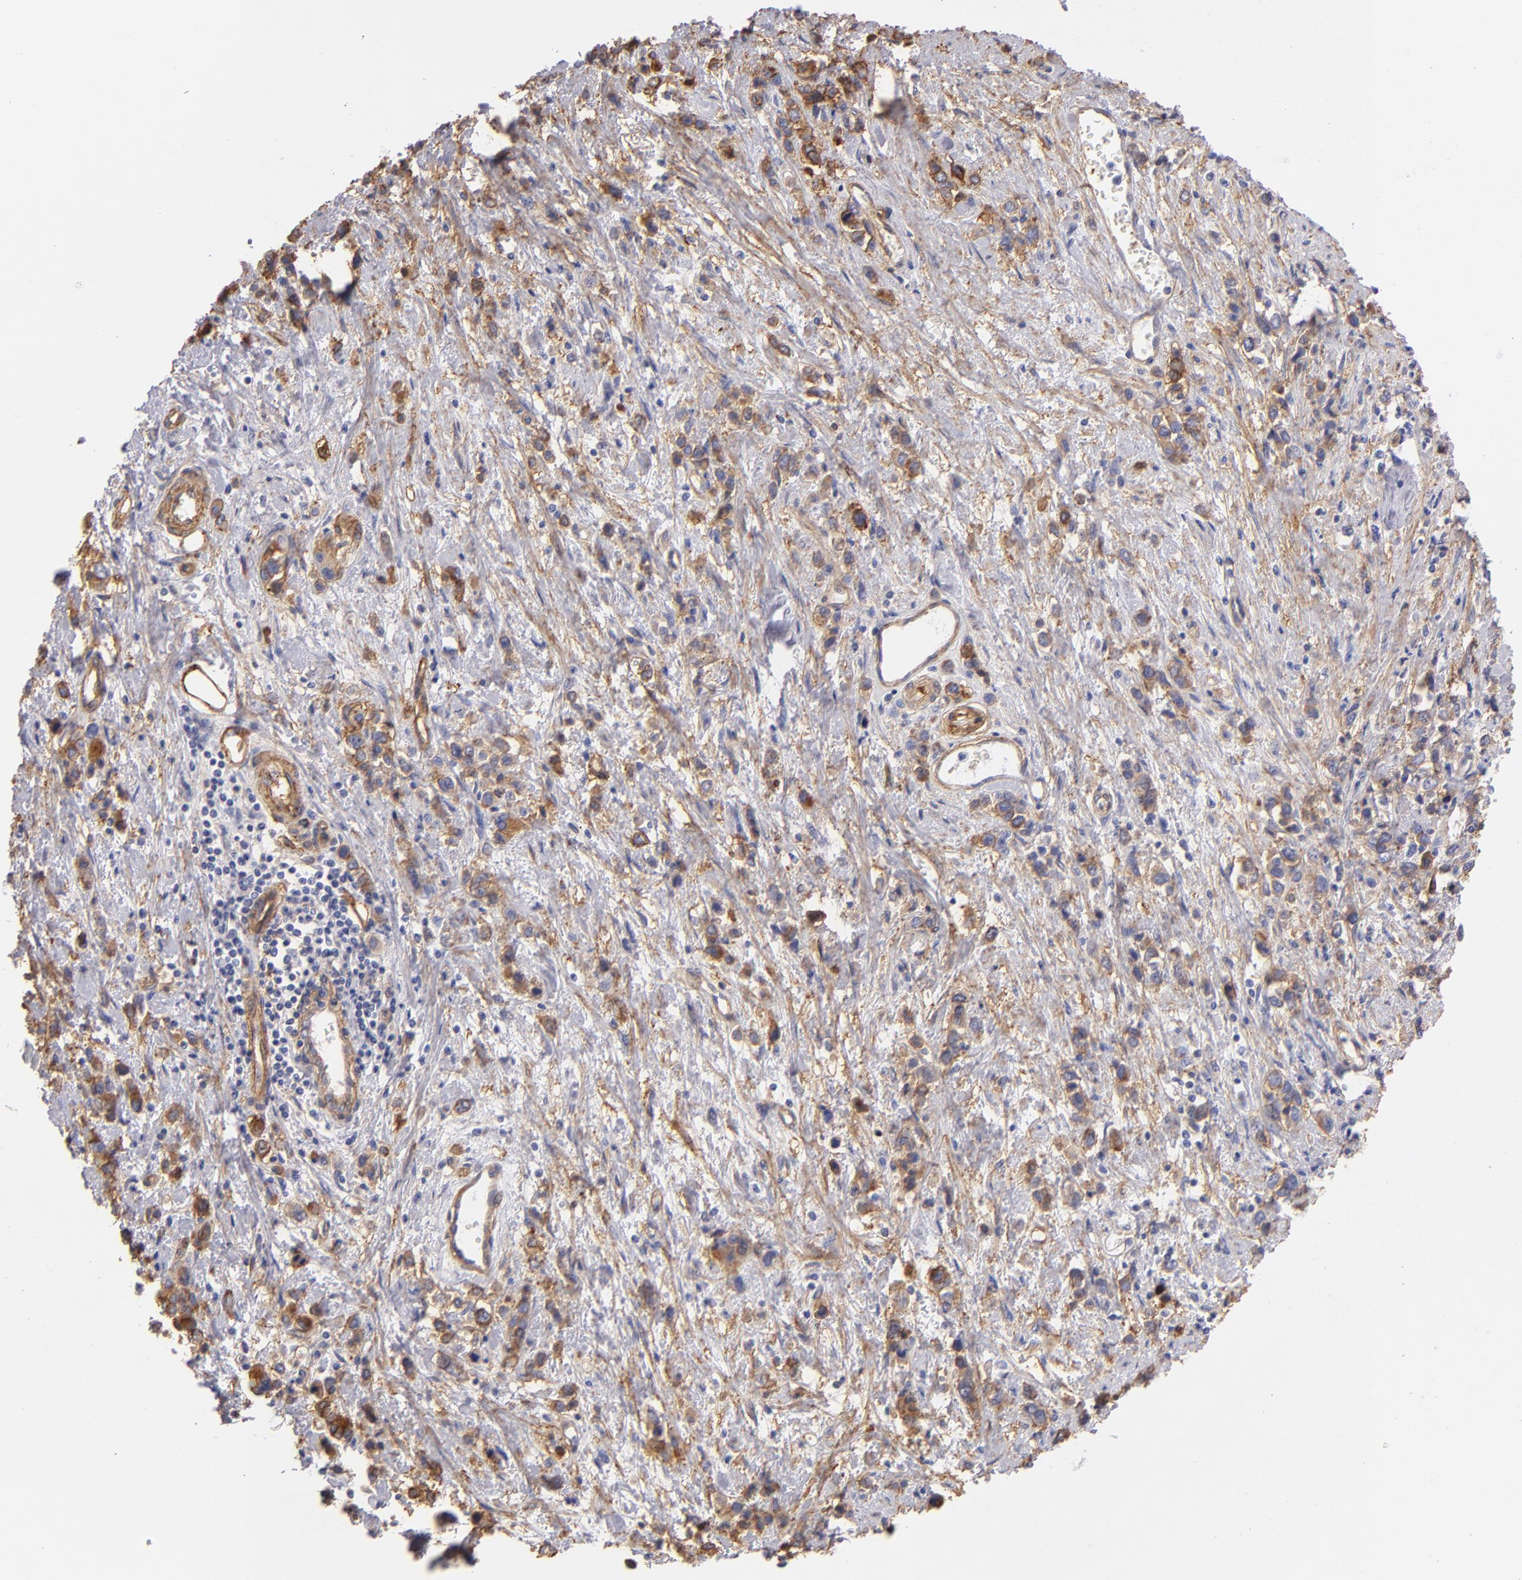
{"staining": {"intensity": "moderate", "quantity": ">75%", "location": "cytoplasmic/membranous"}, "tissue": "stomach cancer", "cell_type": "Tumor cells", "image_type": "cancer", "snomed": [{"axis": "morphology", "description": "Adenocarcinoma, NOS"}, {"axis": "topography", "description": "Stomach, upper"}], "caption": "Immunohistochemical staining of stomach adenocarcinoma shows moderate cytoplasmic/membranous protein expression in approximately >75% of tumor cells. (IHC, brightfield microscopy, high magnification).", "gene": "CD151", "patient": {"sex": "male", "age": 76}}